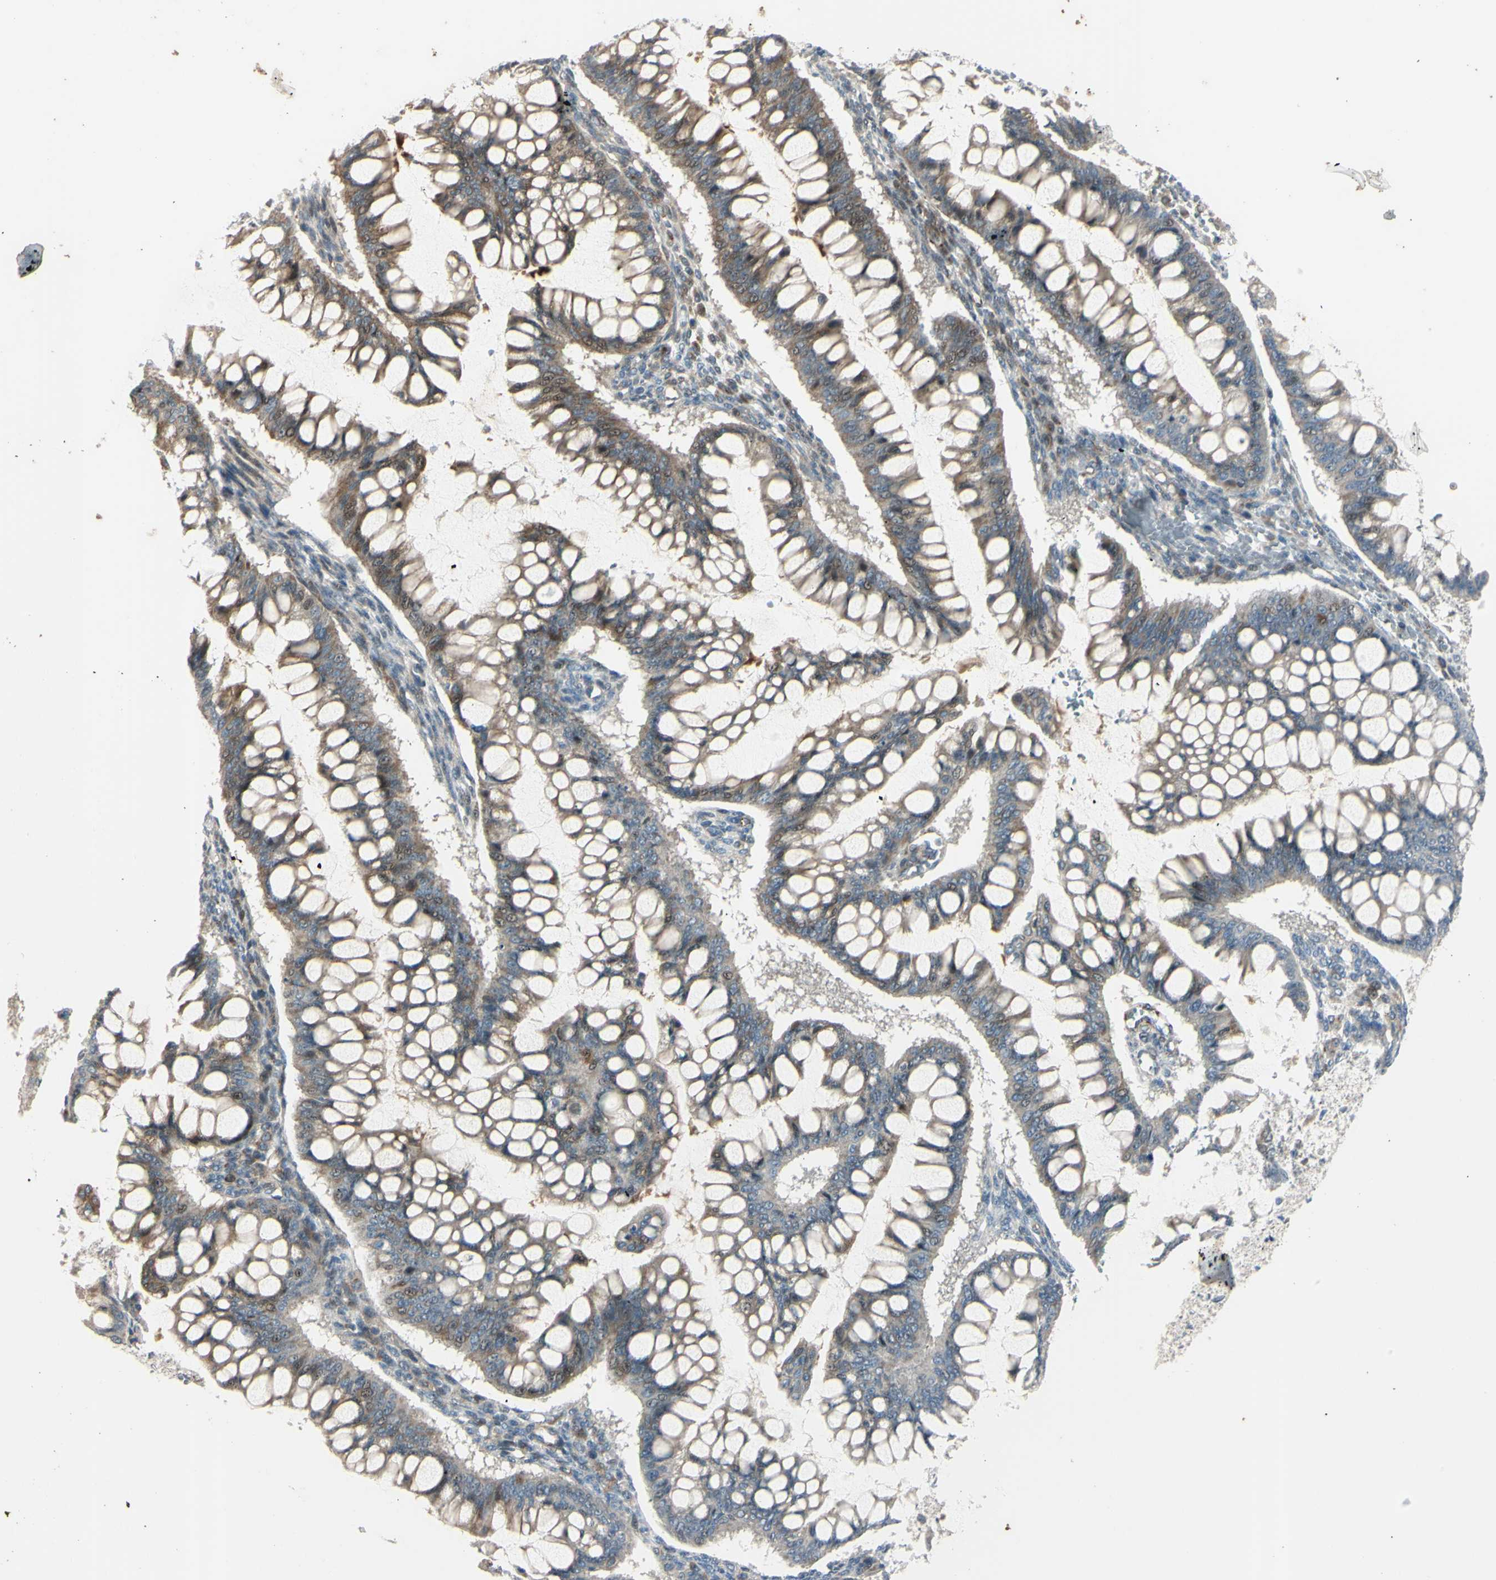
{"staining": {"intensity": "moderate", "quantity": "25%-75%", "location": "cytoplasmic/membranous,nuclear"}, "tissue": "ovarian cancer", "cell_type": "Tumor cells", "image_type": "cancer", "snomed": [{"axis": "morphology", "description": "Cystadenocarcinoma, mucinous, NOS"}, {"axis": "topography", "description": "Ovary"}], "caption": "Immunohistochemical staining of human ovarian cancer (mucinous cystadenocarcinoma) reveals medium levels of moderate cytoplasmic/membranous and nuclear protein staining in approximately 25%-75% of tumor cells.", "gene": "NDFIP1", "patient": {"sex": "female", "age": 73}}